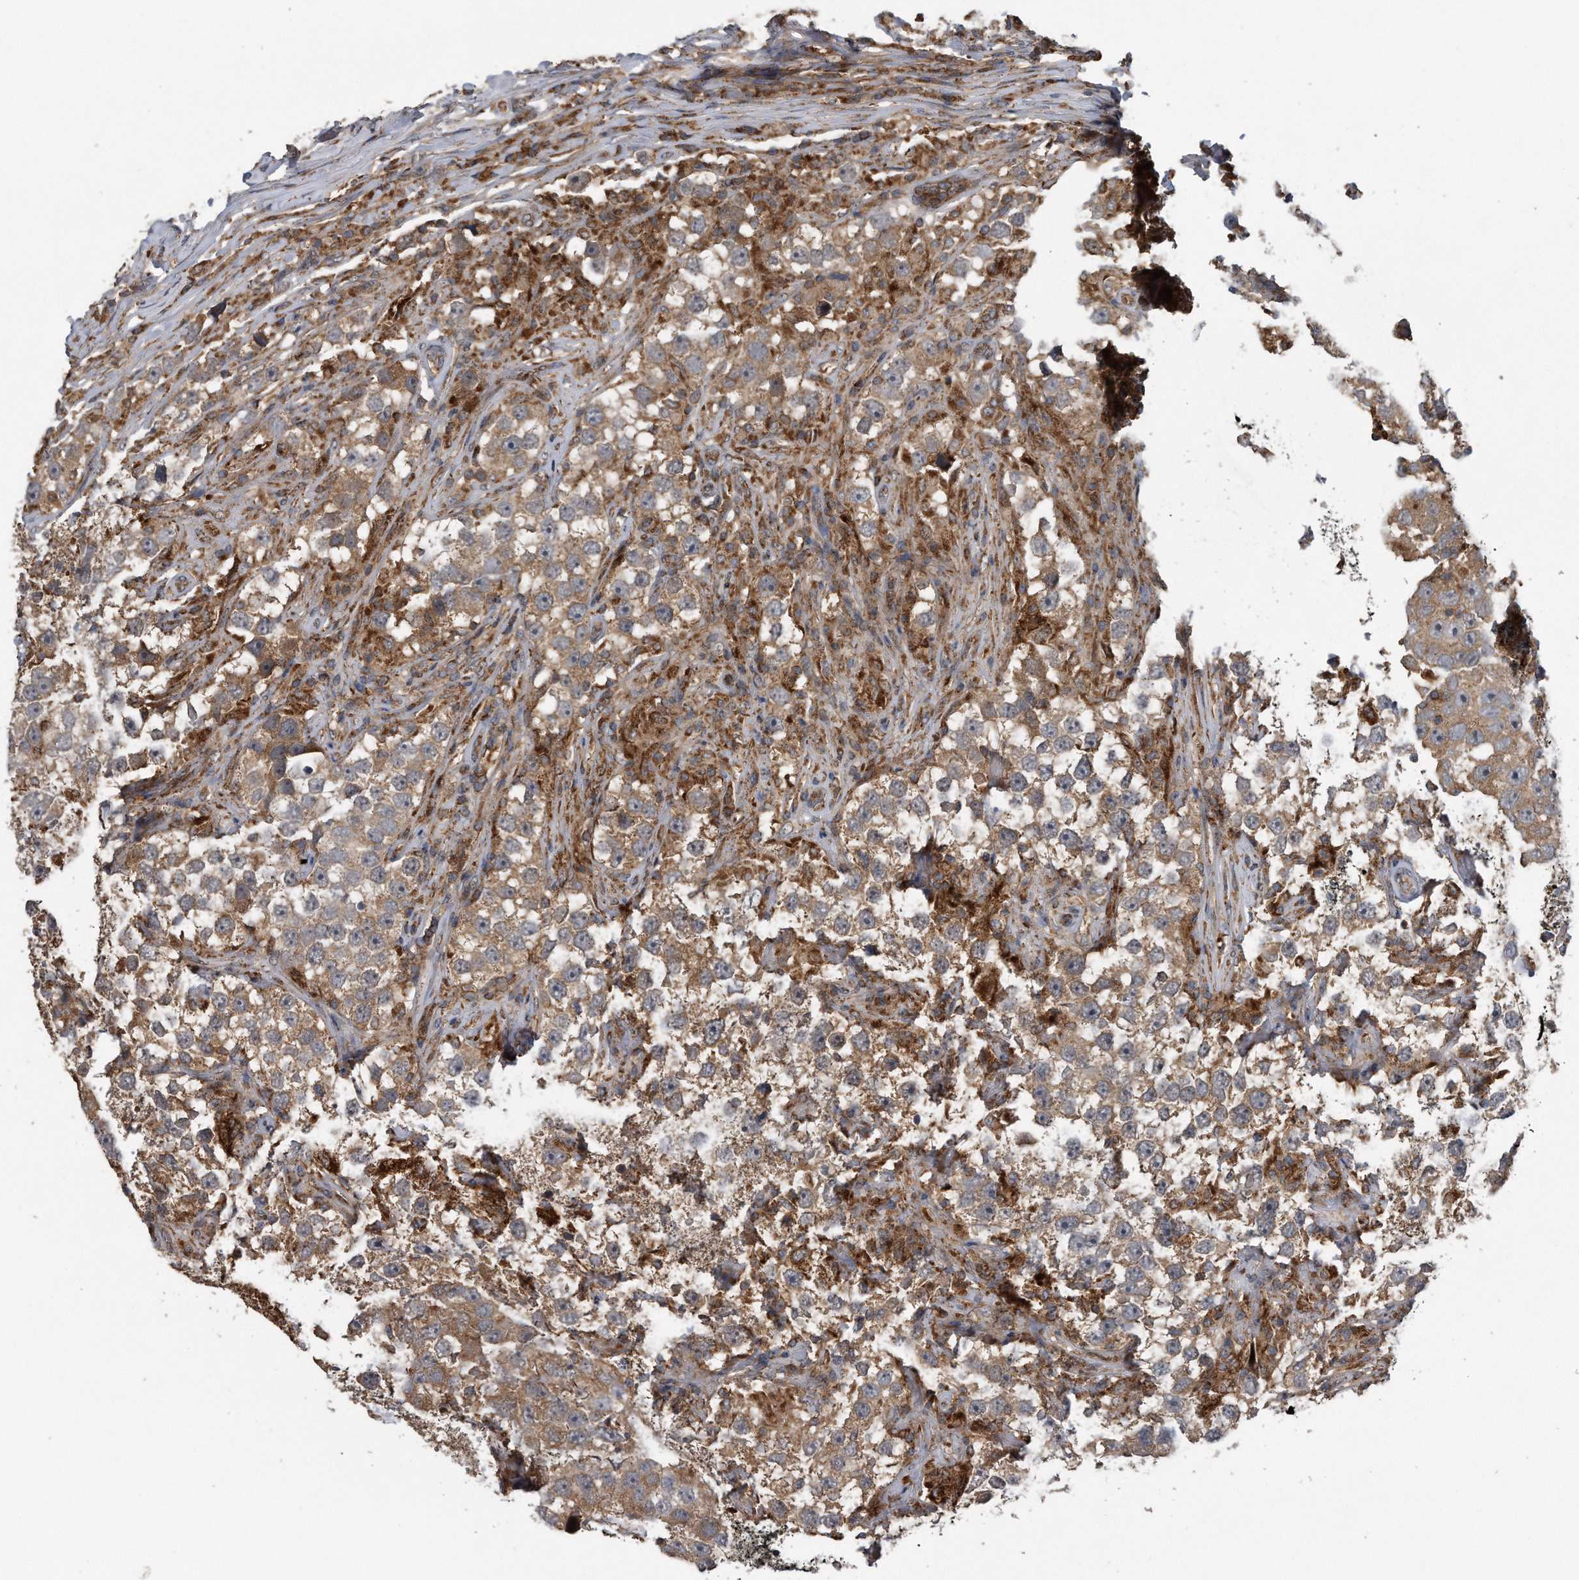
{"staining": {"intensity": "moderate", "quantity": ">75%", "location": "cytoplasmic/membranous"}, "tissue": "testis cancer", "cell_type": "Tumor cells", "image_type": "cancer", "snomed": [{"axis": "morphology", "description": "Seminoma, NOS"}, {"axis": "topography", "description": "Testis"}], "caption": "Immunohistochemistry (IHC) image of neoplastic tissue: testis cancer (seminoma) stained using immunohistochemistry (IHC) reveals medium levels of moderate protein expression localized specifically in the cytoplasmic/membranous of tumor cells, appearing as a cytoplasmic/membranous brown color.", "gene": "ALPK2", "patient": {"sex": "male", "age": 49}}